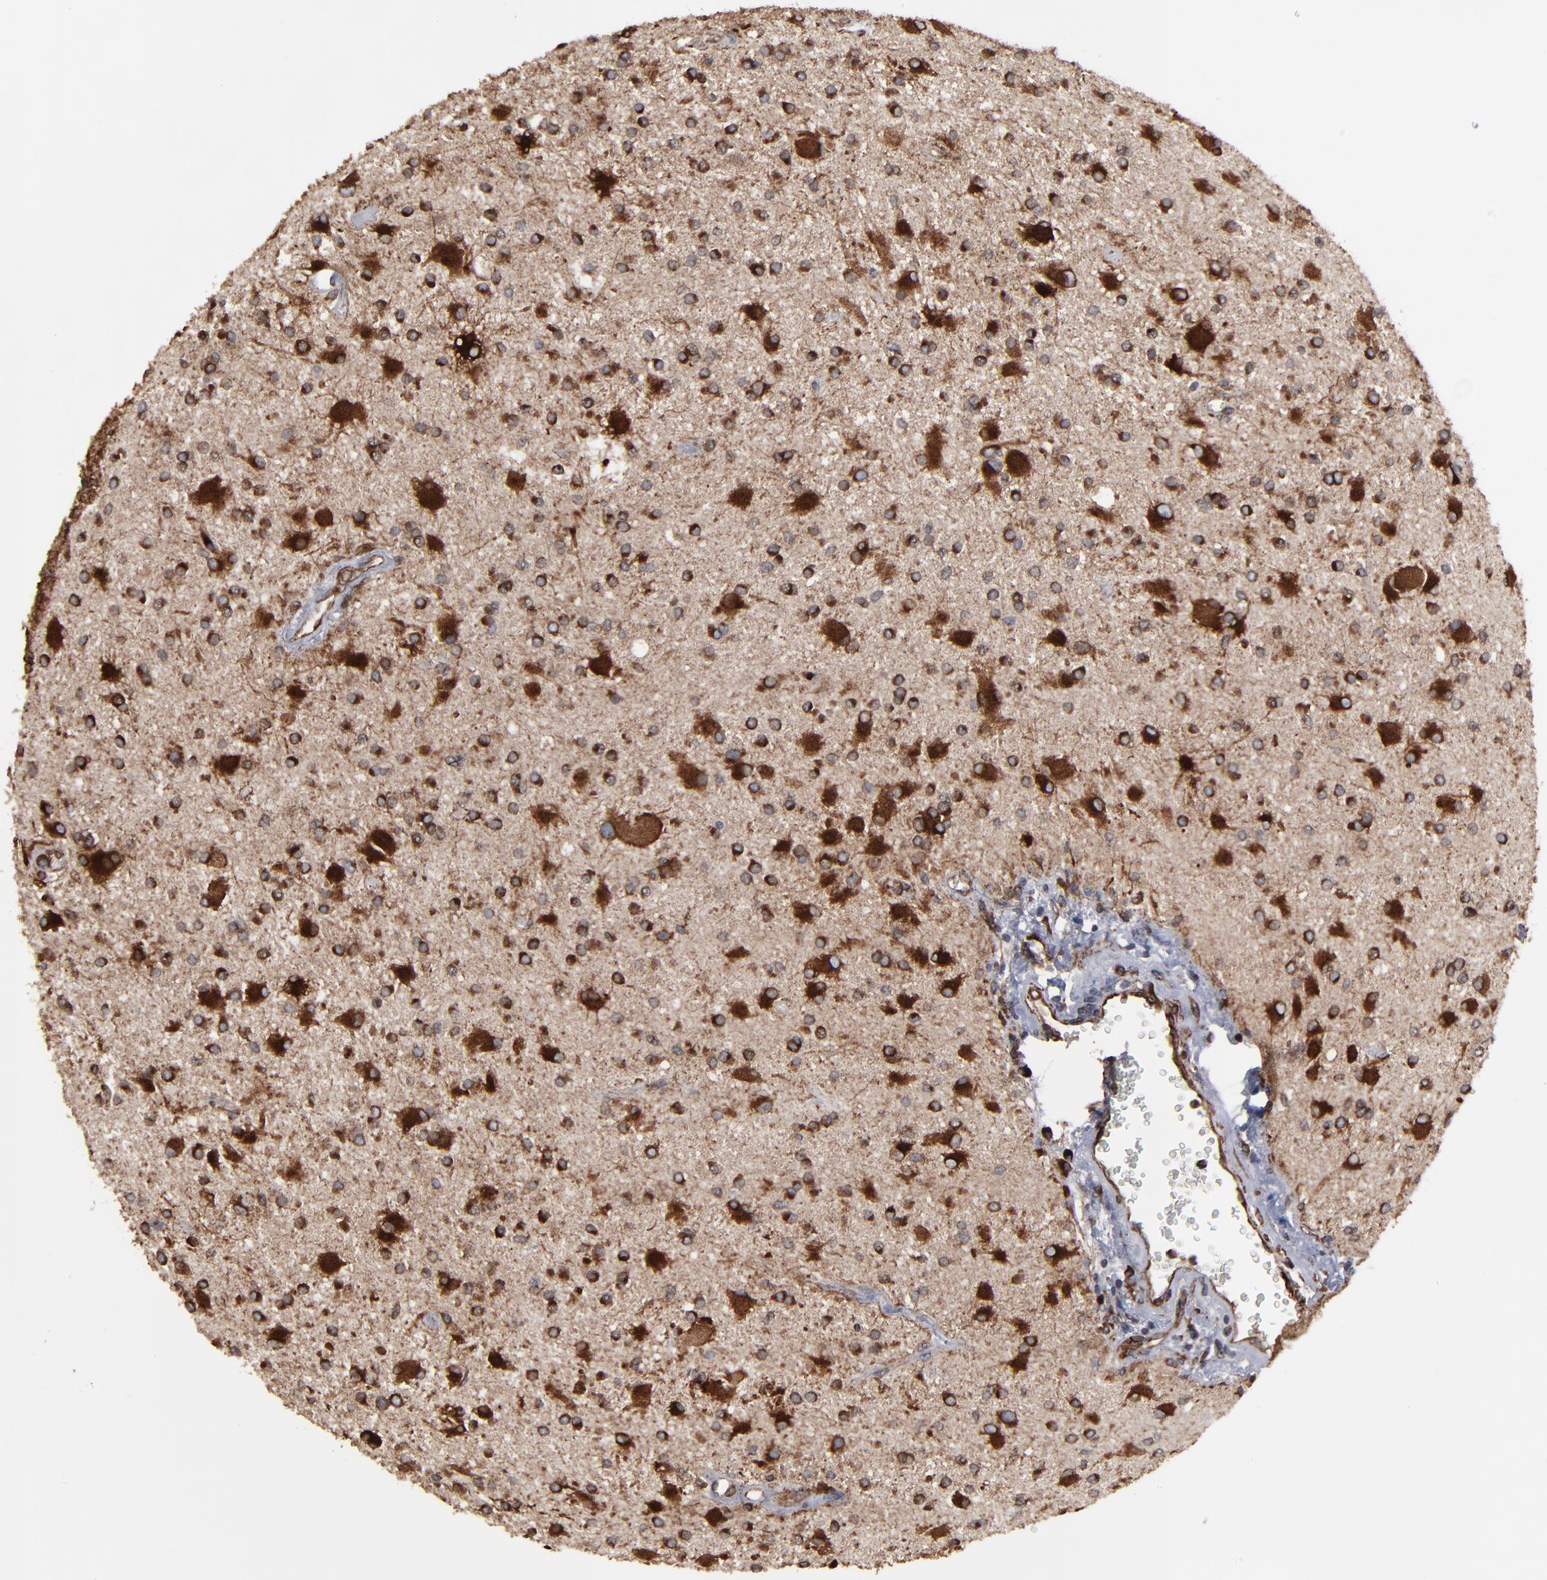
{"staining": {"intensity": "strong", "quantity": ">75%", "location": "cytoplasmic/membranous"}, "tissue": "glioma", "cell_type": "Tumor cells", "image_type": "cancer", "snomed": [{"axis": "morphology", "description": "Glioma, malignant, Low grade"}, {"axis": "topography", "description": "Brain"}], "caption": "Immunohistochemistry (IHC) photomicrograph of glioma stained for a protein (brown), which exhibits high levels of strong cytoplasmic/membranous positivity in approximately >75% of tumor cells.", "gene": "CNIH1", "patient": {"sex": "male", "age": 58}}